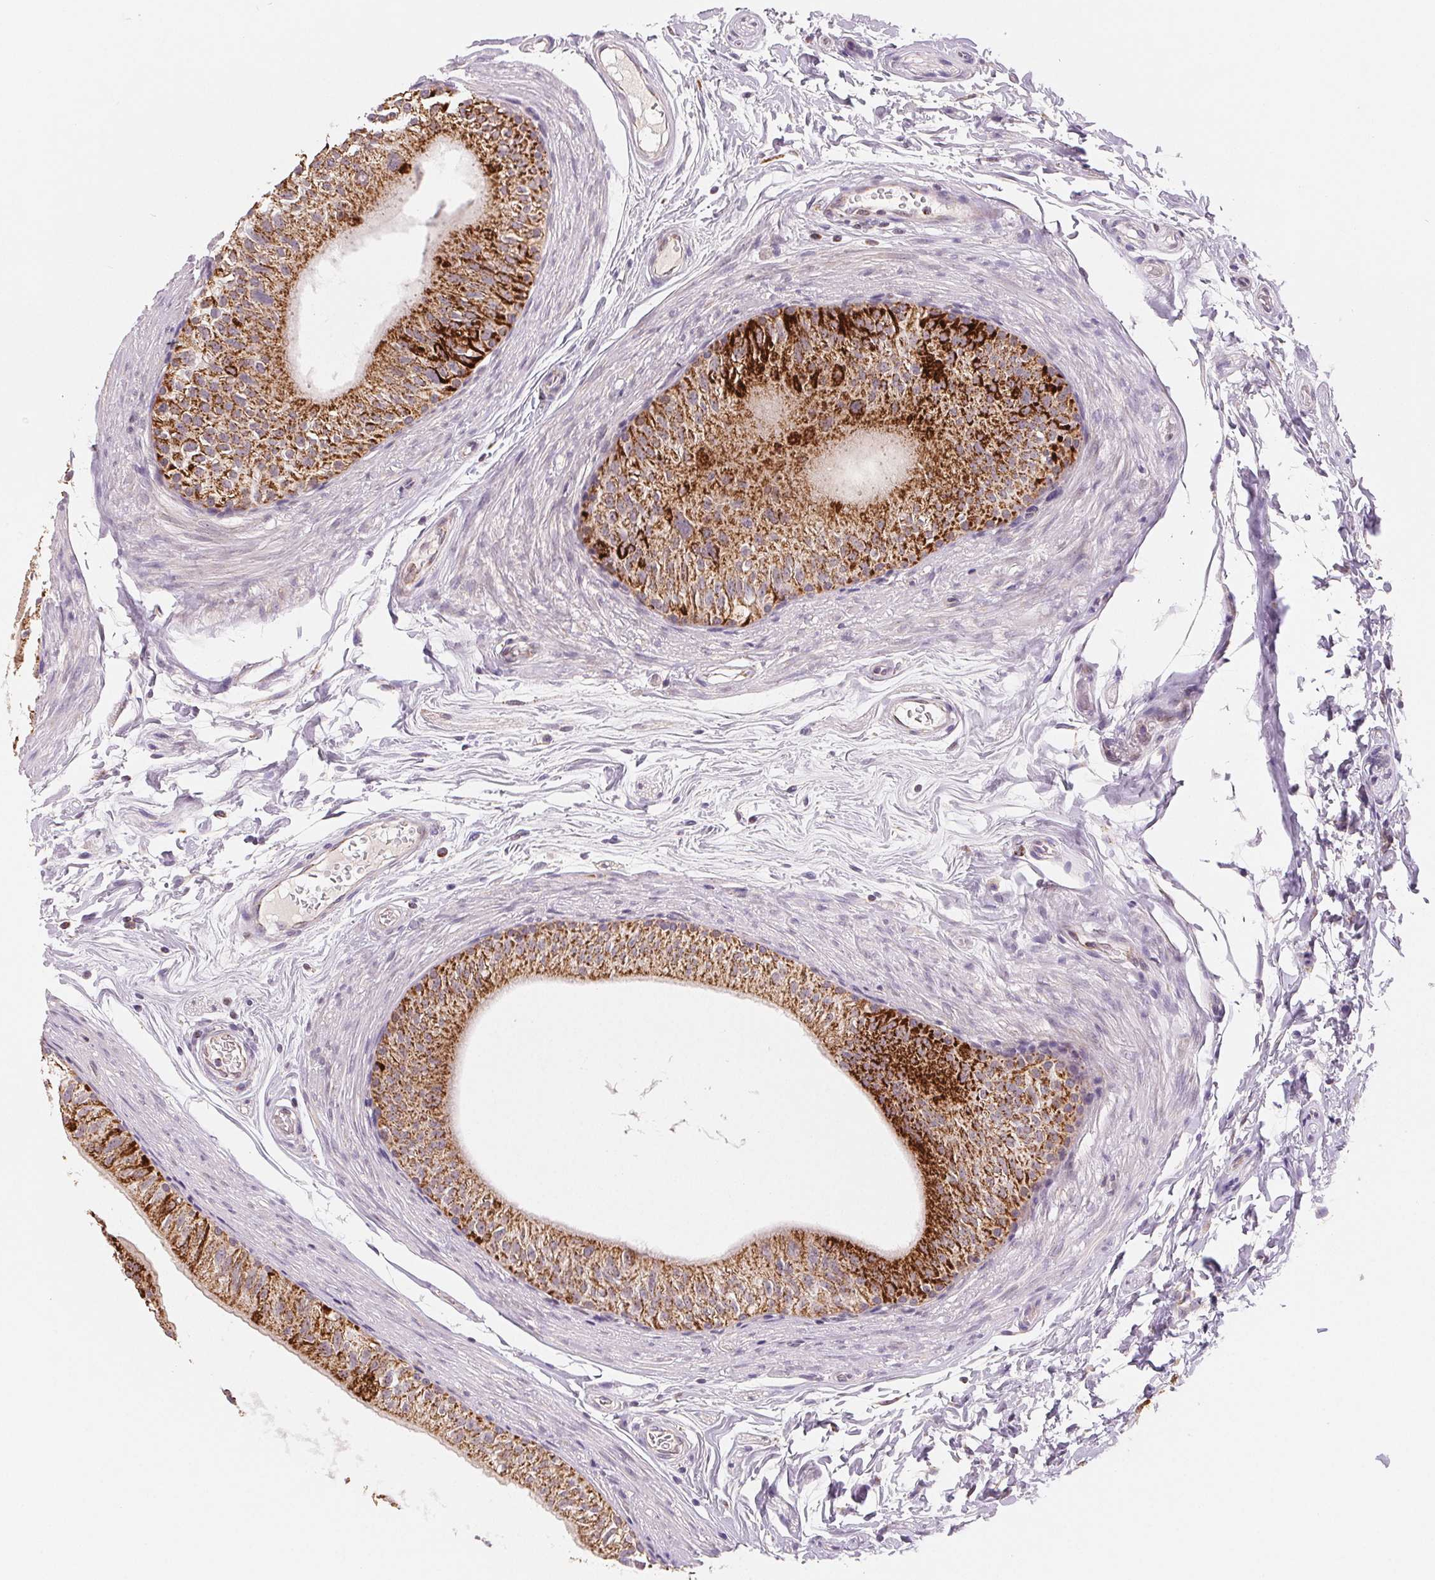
{"staining": {"intensity": "strong", "quantity": "25%-75%", "location": "cytoplasmic/membranous"}, "tissue": "epididymis", "cell_type": "Glandular cells", "image_type": "normal", "snomed": [{"axis": "morphology", "description": "Normal tissue, NOS"}, {"axis": "topography", "description": "Epididymis"}], "caption": "High-power microscopy captured an immunohistochemistry image of unremarkable epididymis, revealing strong cytoplasmic/membranous positivity in approximately 25%-75% of glandular cells. The staining was performed using DAB (3,3'-diaminobenzidine) to visualize the protein expression in brown, while the nuclei were stained in blue with hematoxylin (Magnification: 20x).", "gene": "HINT2", "patient": {"sex": "male", "age": 36}}